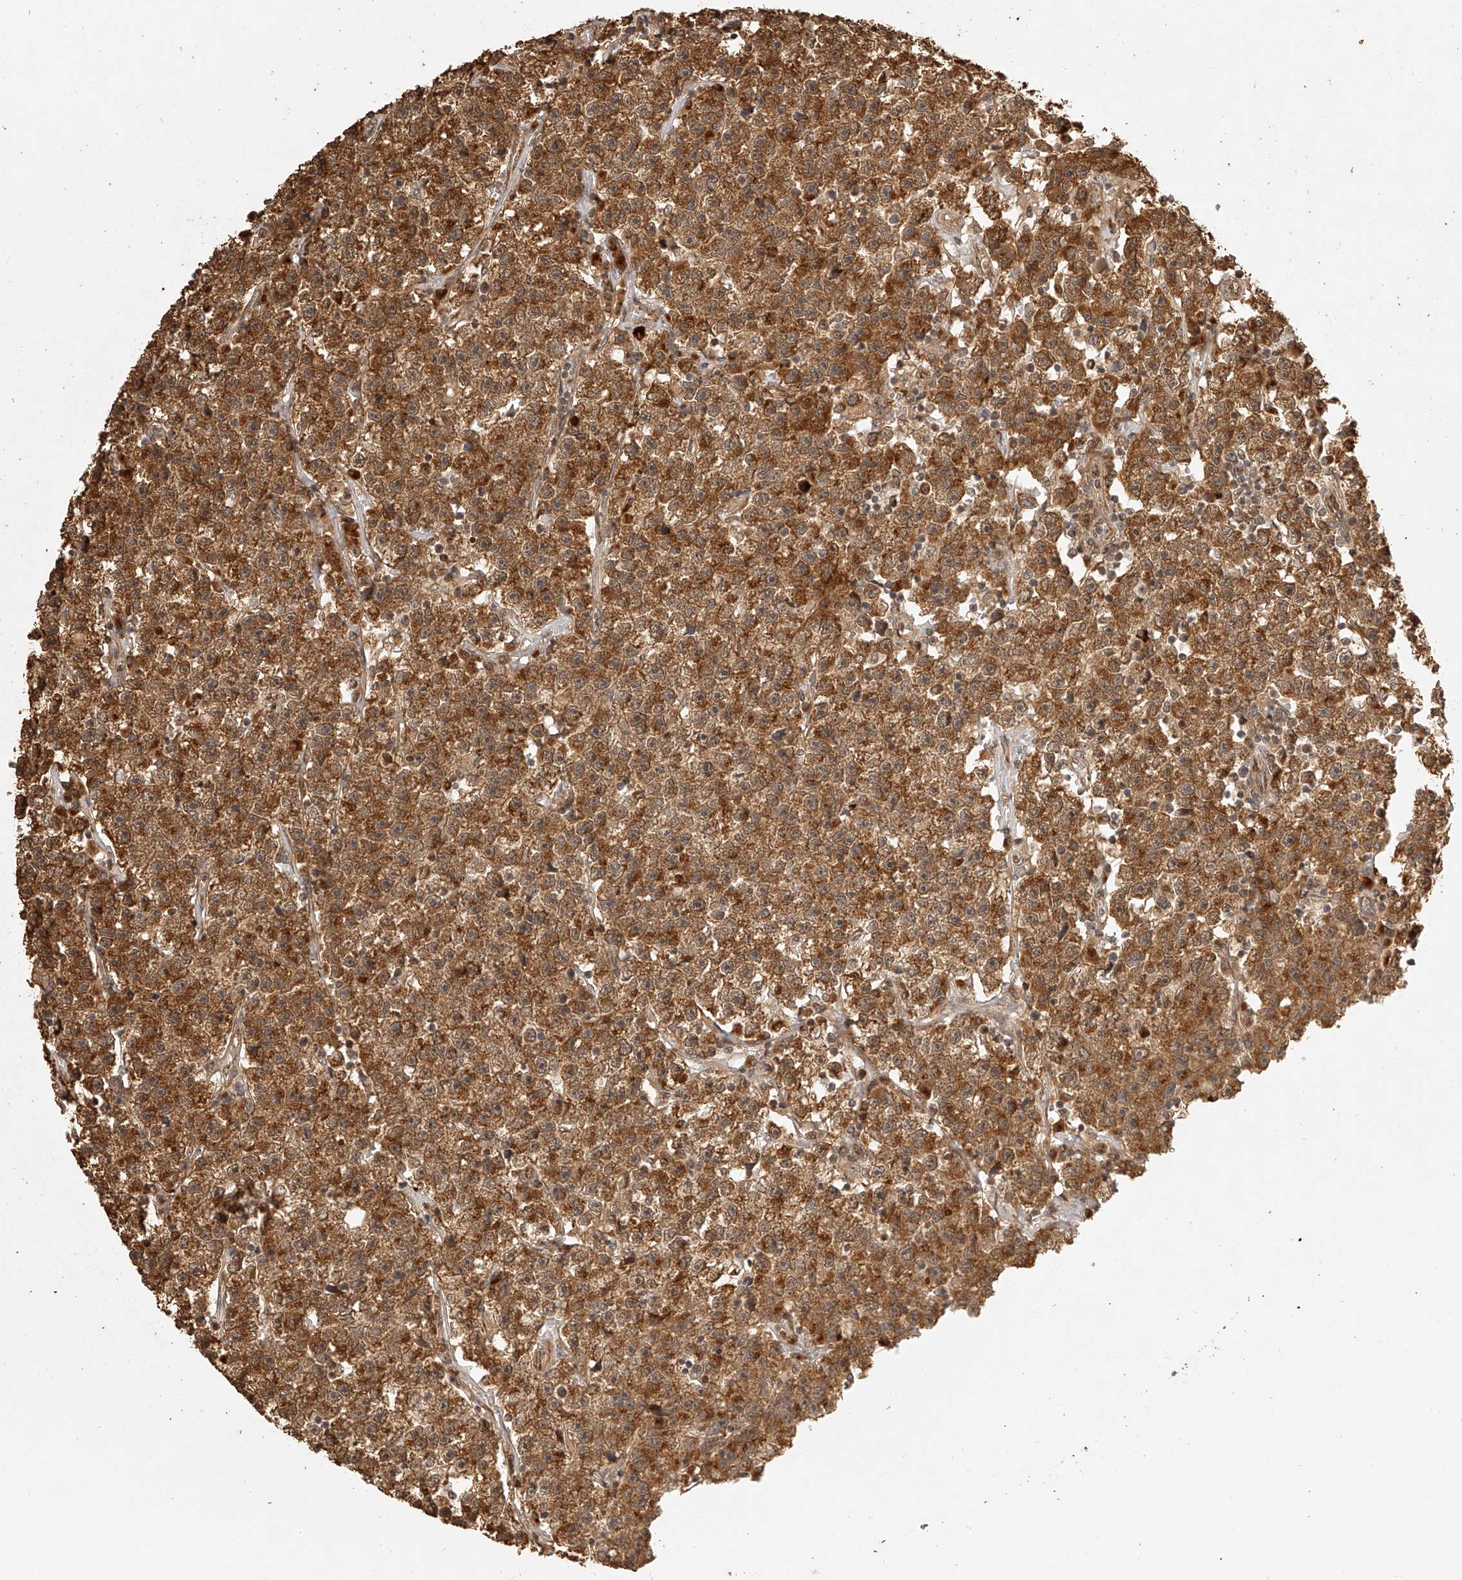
{"staining": {"intensity": "moderate", "quantity": ">75%", "location": "cytoplasmic/membranous"}, "tissue": "testis cancer", "cell_type": "Tumor cells", "image_type": "cancer", "snomed": [{"axis": "morphology", "description": "Seminoma, NOS"}, {"axis": "topography", "description": "Testis"}], "caption": "Protein analysis of testis cancer tissue displays moderate cytoplasmic/membranous expression in about >75% of tumor cells.", "gene": "BCL2L11", "patient": {"sex": "male", "age": 22}}